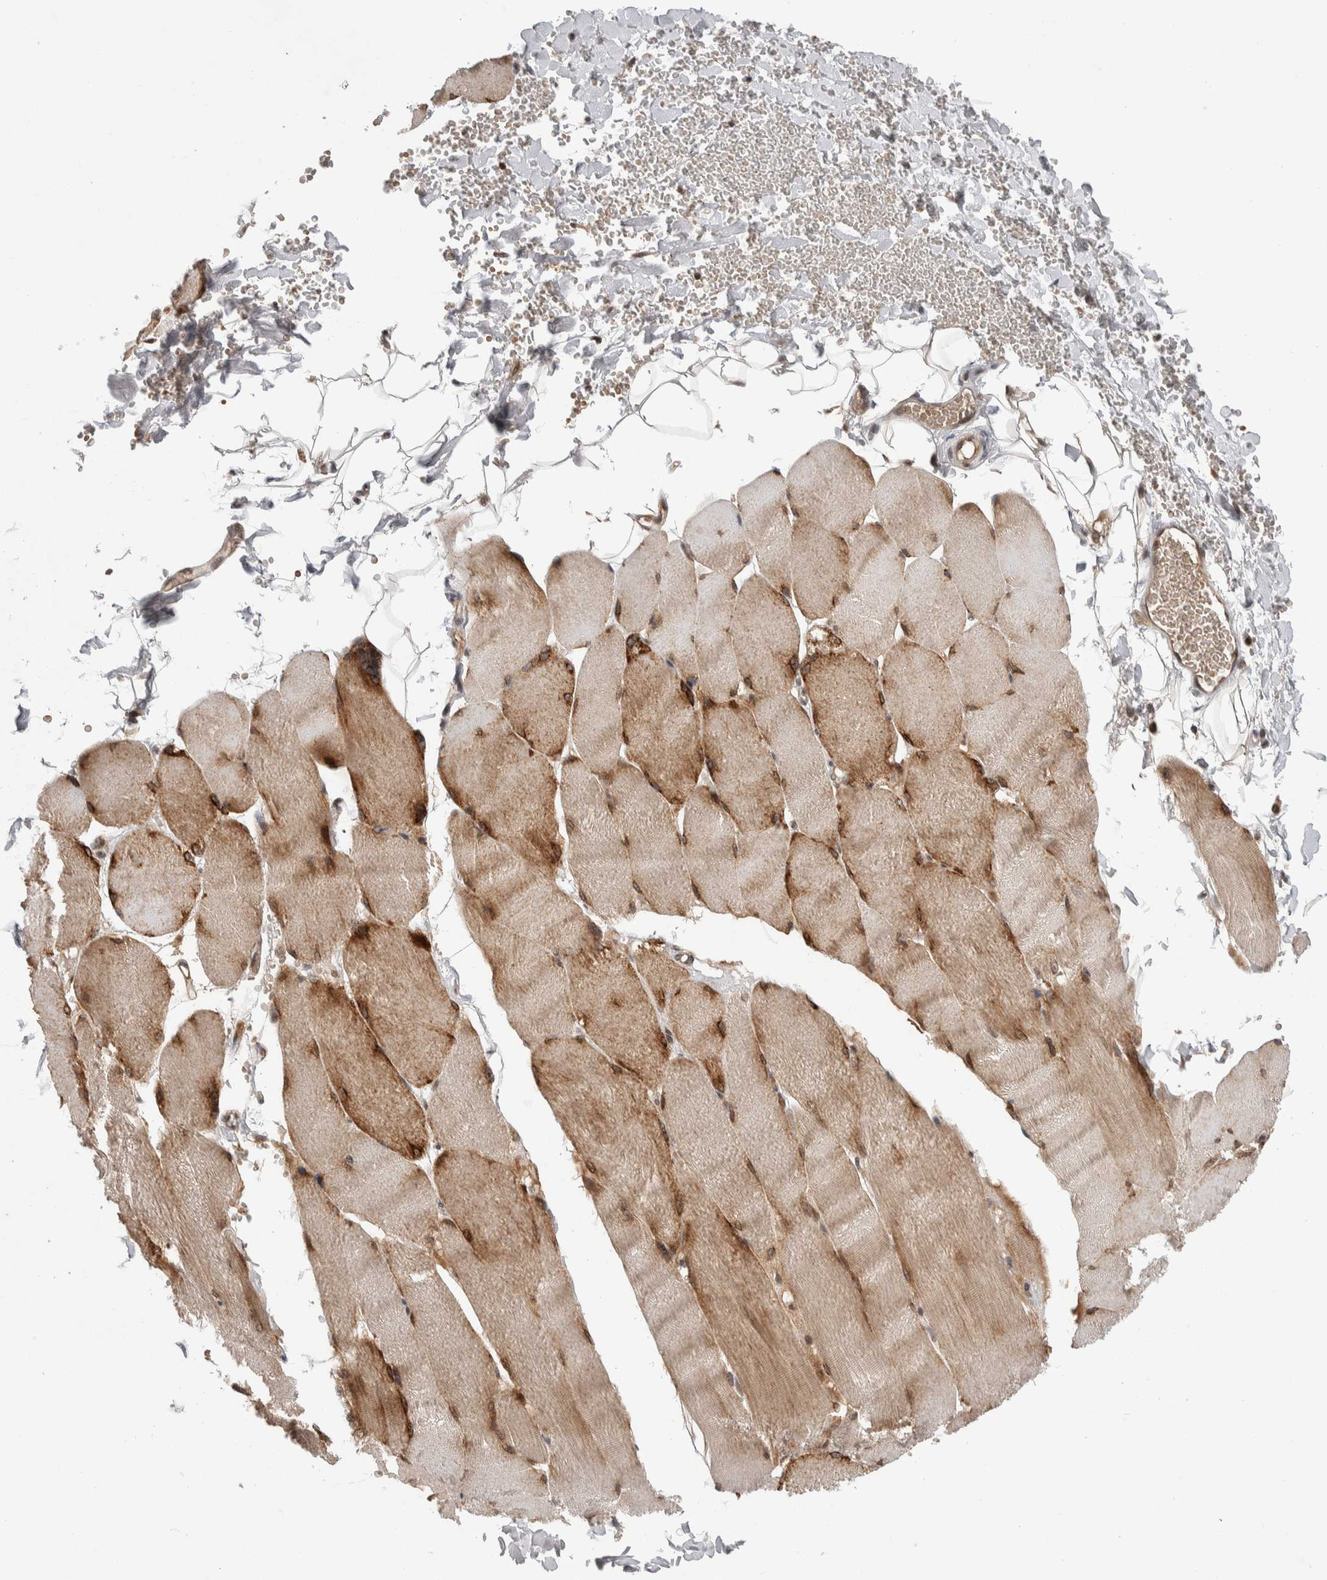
{"staining": {"intensity": "moderate", "quantity": "25%-75%", "location": "cytoplasmic/membranous"}, "tissue": "skeletal muscle", "cell_type": "Myocytes", "image_type": "normal", "snomed": [{"axis": "morphology", "description": "Normal tissue, NOS"}, {"axis": "topography", "description": "Skin"}, {"axis": "topography", "description": "Skeletal muscle"}], "caption": "A brown stain highlights moderate cytoplasmic/membranous staining of a protein in myocytes of unremarkable skeletal muscle.", "gene": "ZNF592", "patient": {"sex": "male", "age": 83}}